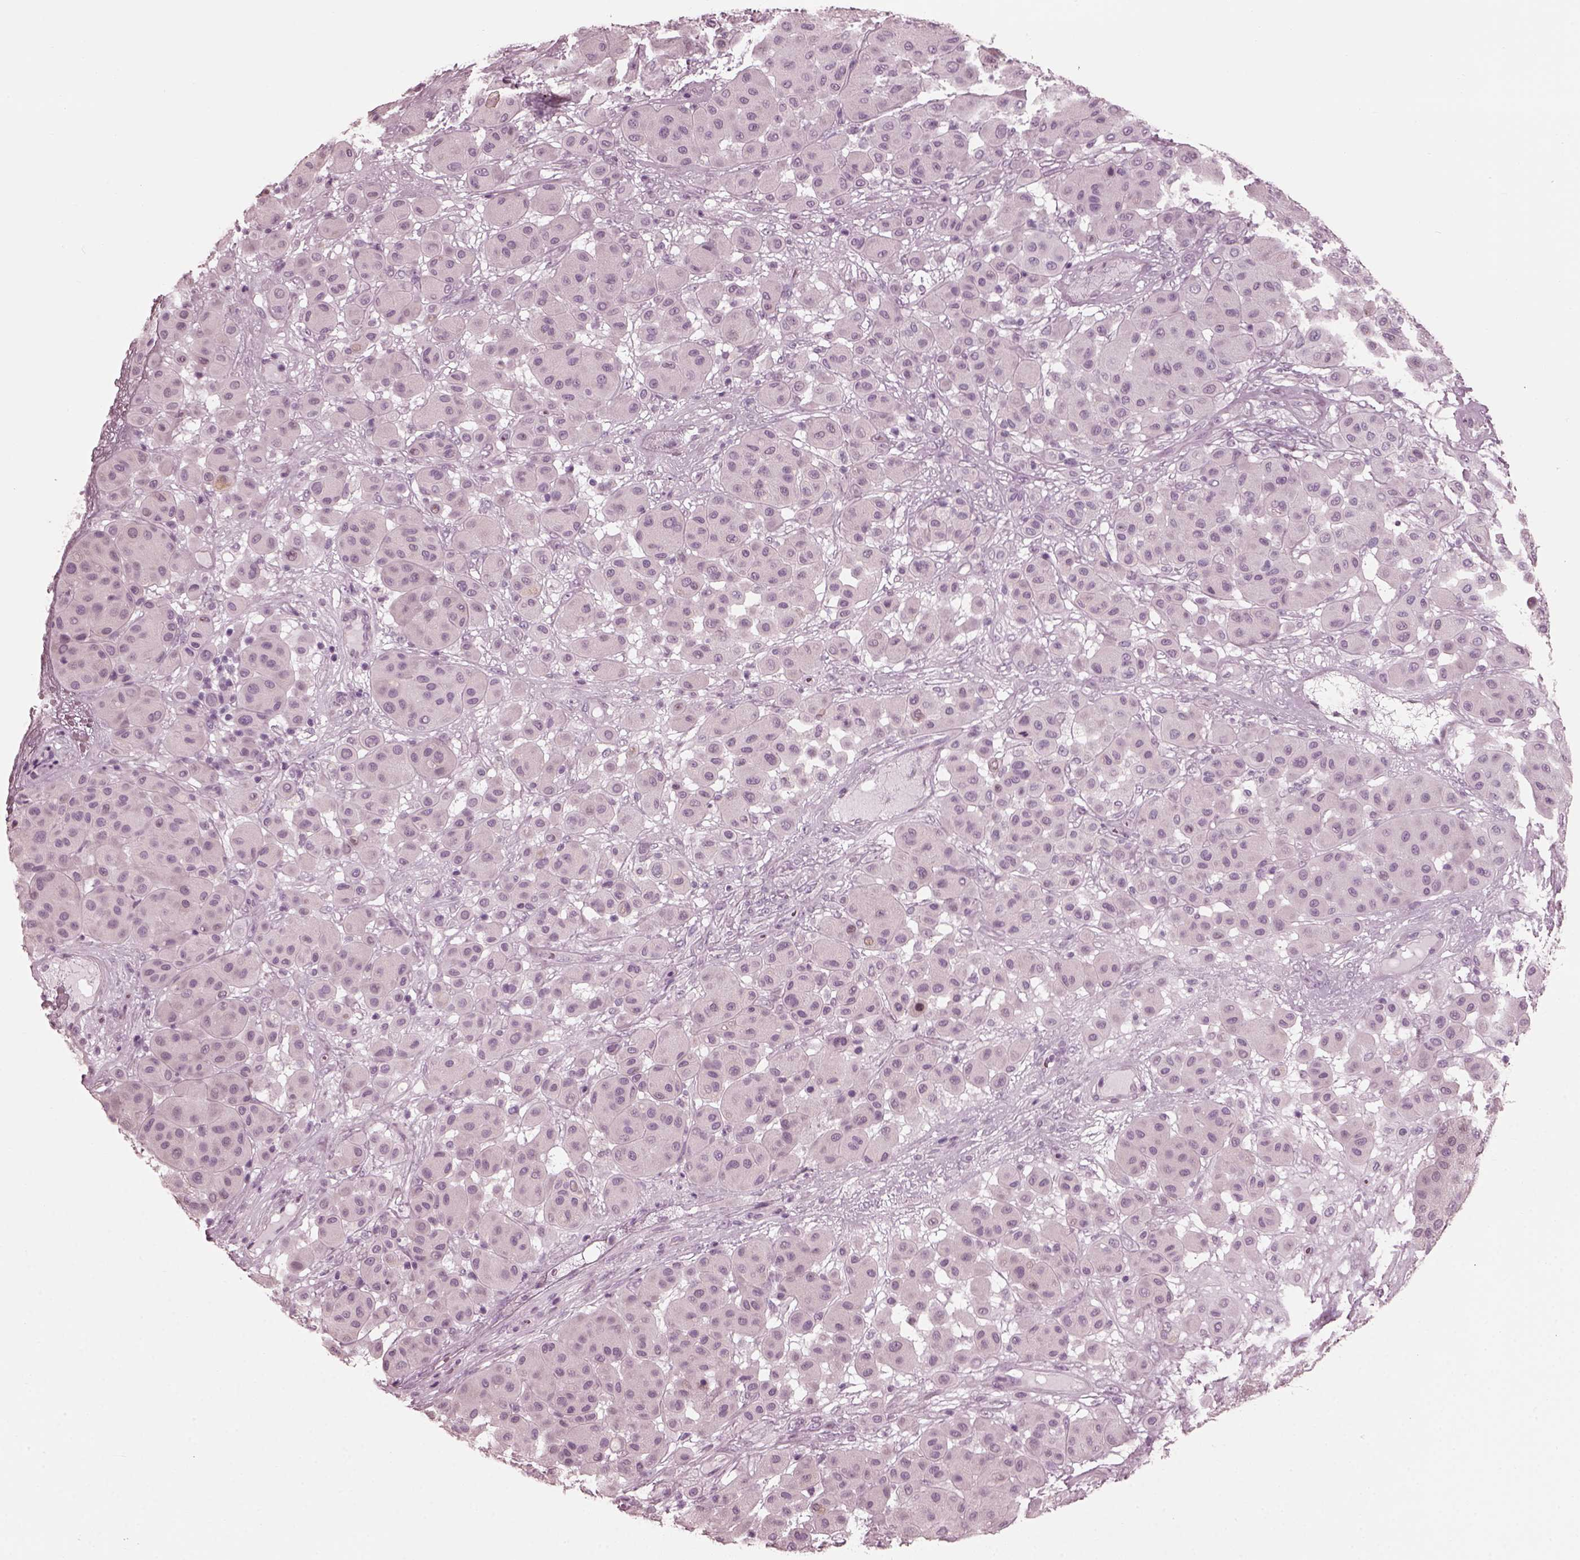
{"staining": {"intensity": "negative", "quantity": "none", "location": "none"}, "tissue": "melanoma", "cell_type": "Tumor cells", "image_type": "cancer", "snomed": [{"axis": "morphology", "description": "Malignant melanoma, Metastatic site"}, {"axis": "topography", "description": "Smooth muscle"}], "caption": "The histopathology image exhibits no significant expression in tumor cells of malignant melanoma (metastatic site).", "gene": "SAXO2", "patient": {"sex": "male", "age": 41}}